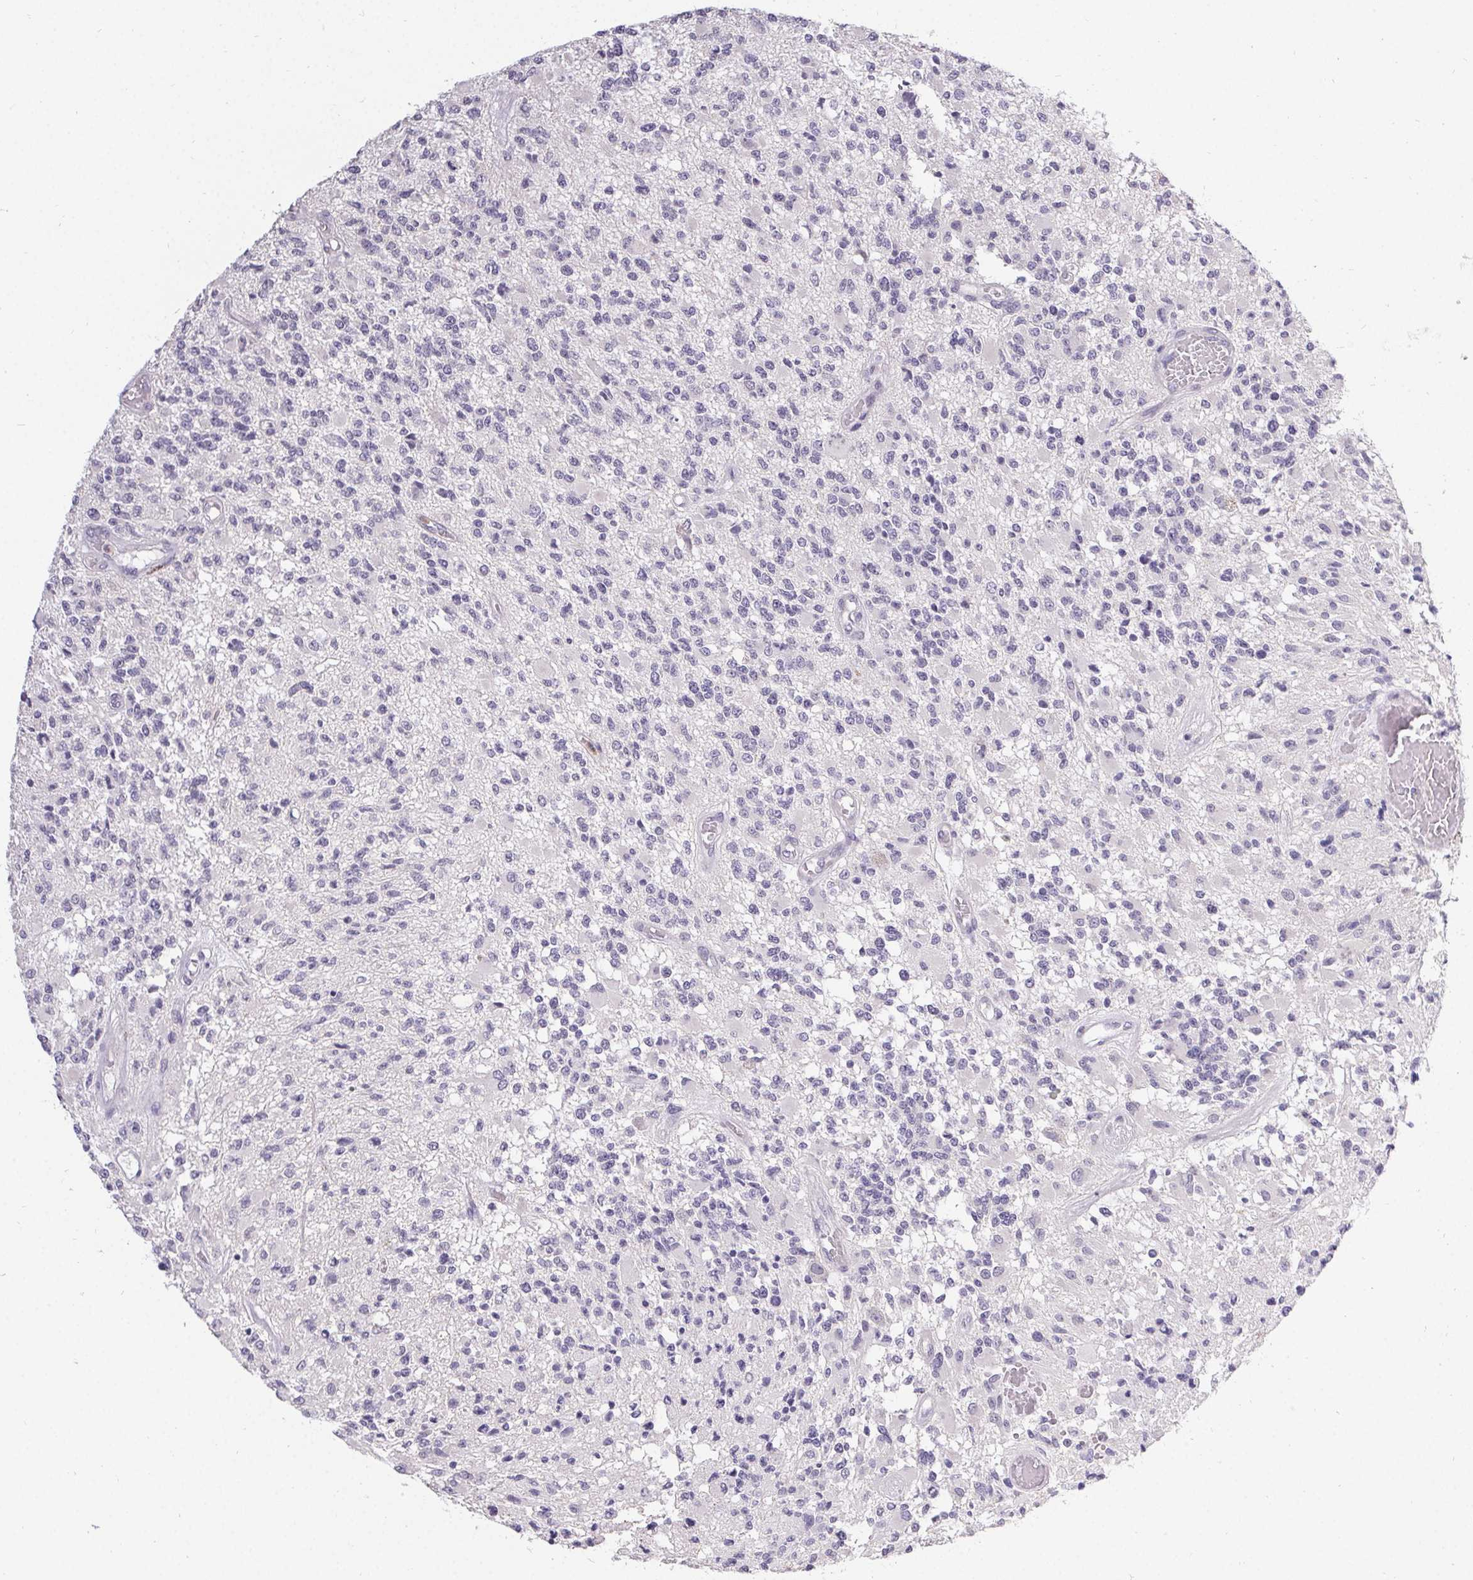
{"staining": {"intensity": "negative", "quantity": "none", "location": "none"}, "tissue": "glioma", "cell_type": "Tumor cells", "image_type": "cancer", "snomed": [{"axis": "morphology", "description": "Glioma, malignant, High grade"}, {"axis": "topography", "description": "Brain"}], "caption": "Immunohistochemistry image of human glioma stained for a protein (brown), which displays no positivity in tumor cells. (DAB (3,3'-diaminobenzidine) immunohistochemistry (IHC) visualized using brightfield microscopy, high magnification).", "gene": "PMEL", "patient": {"sex": "female", "age": 63}}